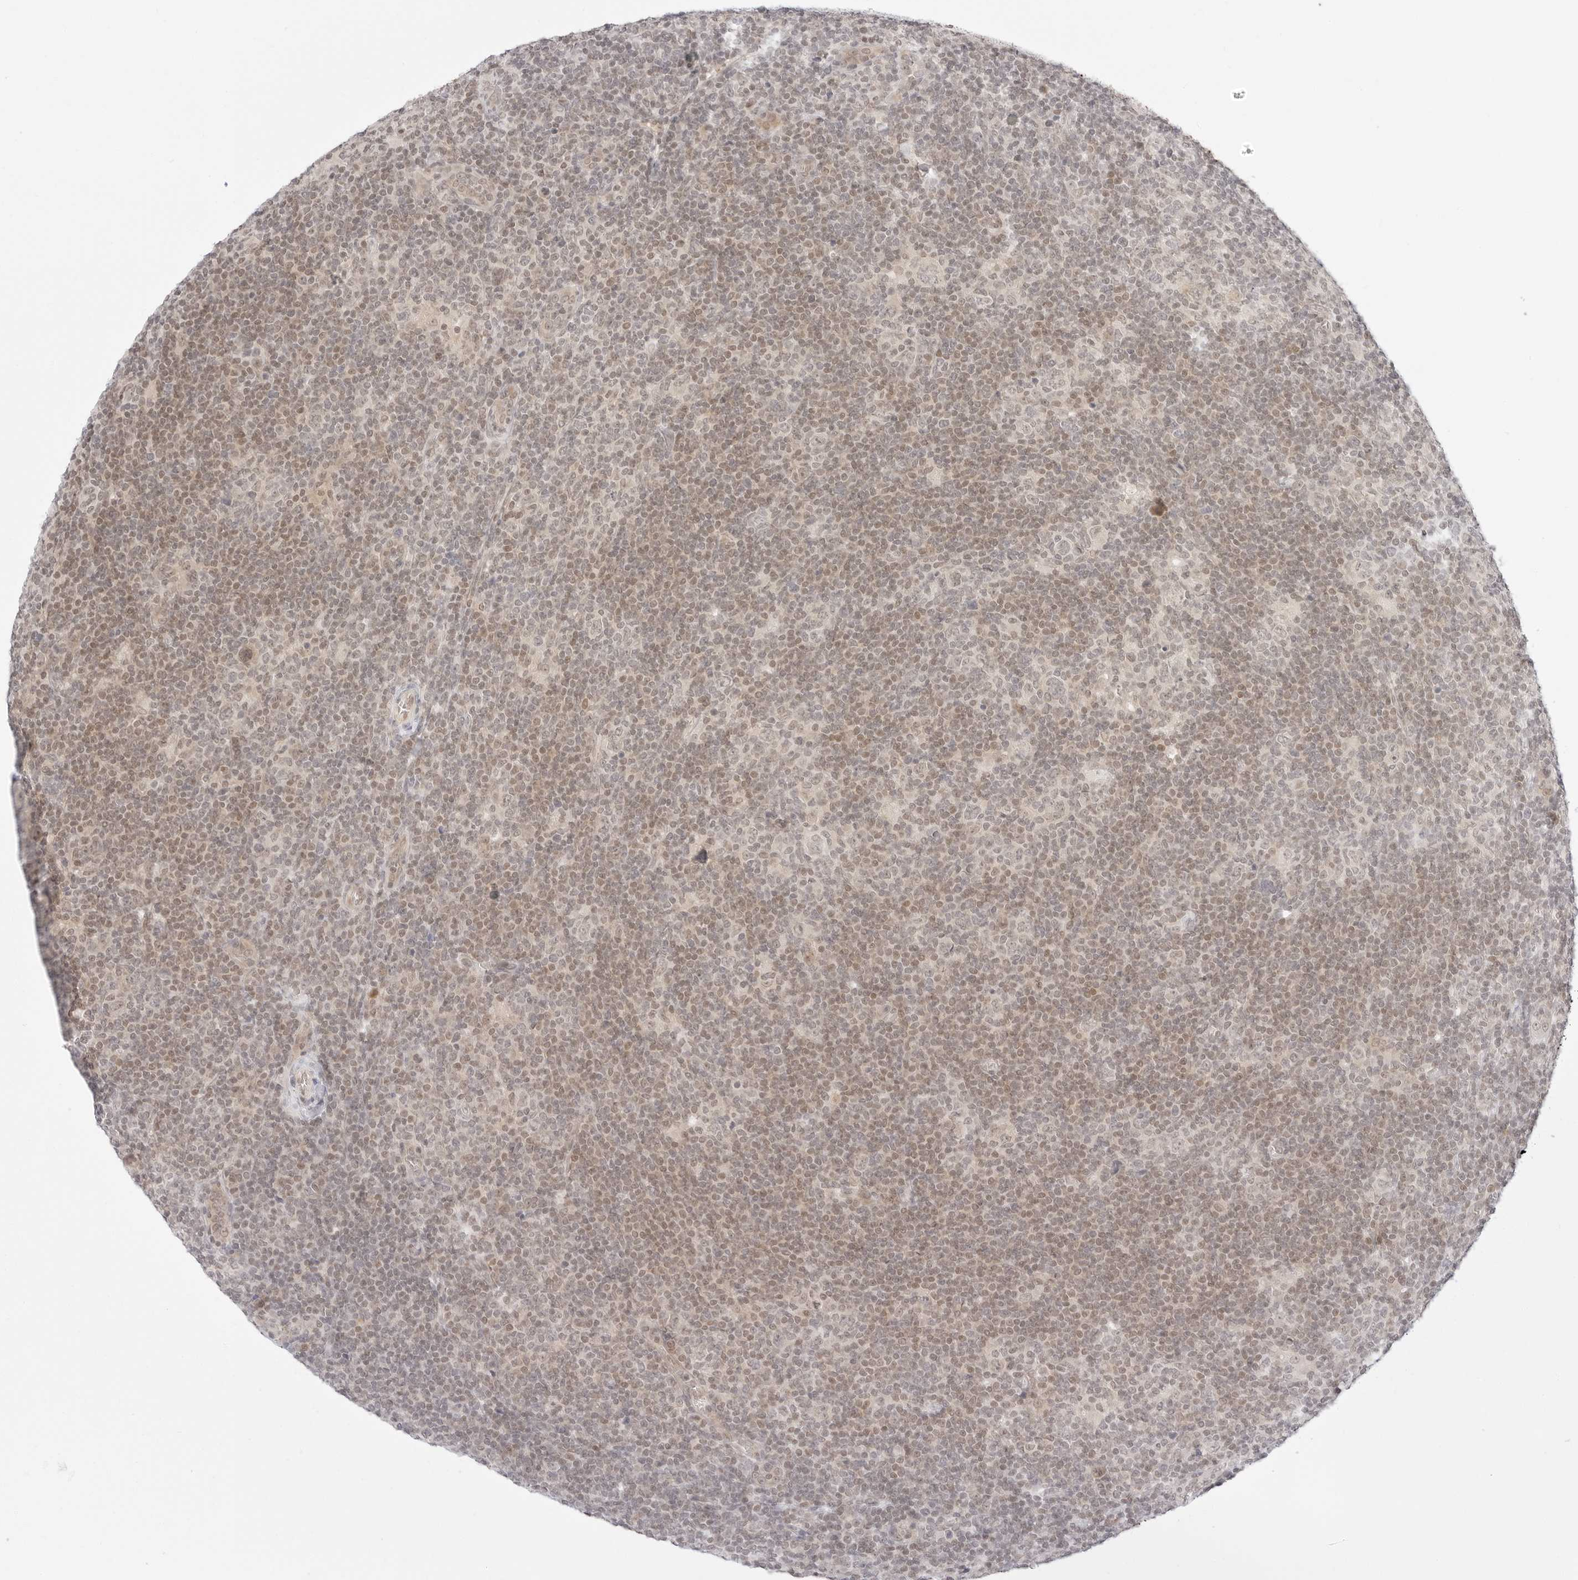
{"staining": {"intensity": "weak", "quantity": "<25%", "location": "nuclear"}, "tissue": "lymphoma", "cell_type": "Tumor cells", "image_type": "cancer", "snomed": [{"axis": "morphology", "description": "Hodgkin's disease, NOS"}, {"axis": "topography", "description": "Lymph node"}], "caption": "Histopathology image shows no significant protein staining in tumor cells of Hodgkin's disease.", "gene": "POLR3C", "patient": {"sex": "female", "age": 57}}